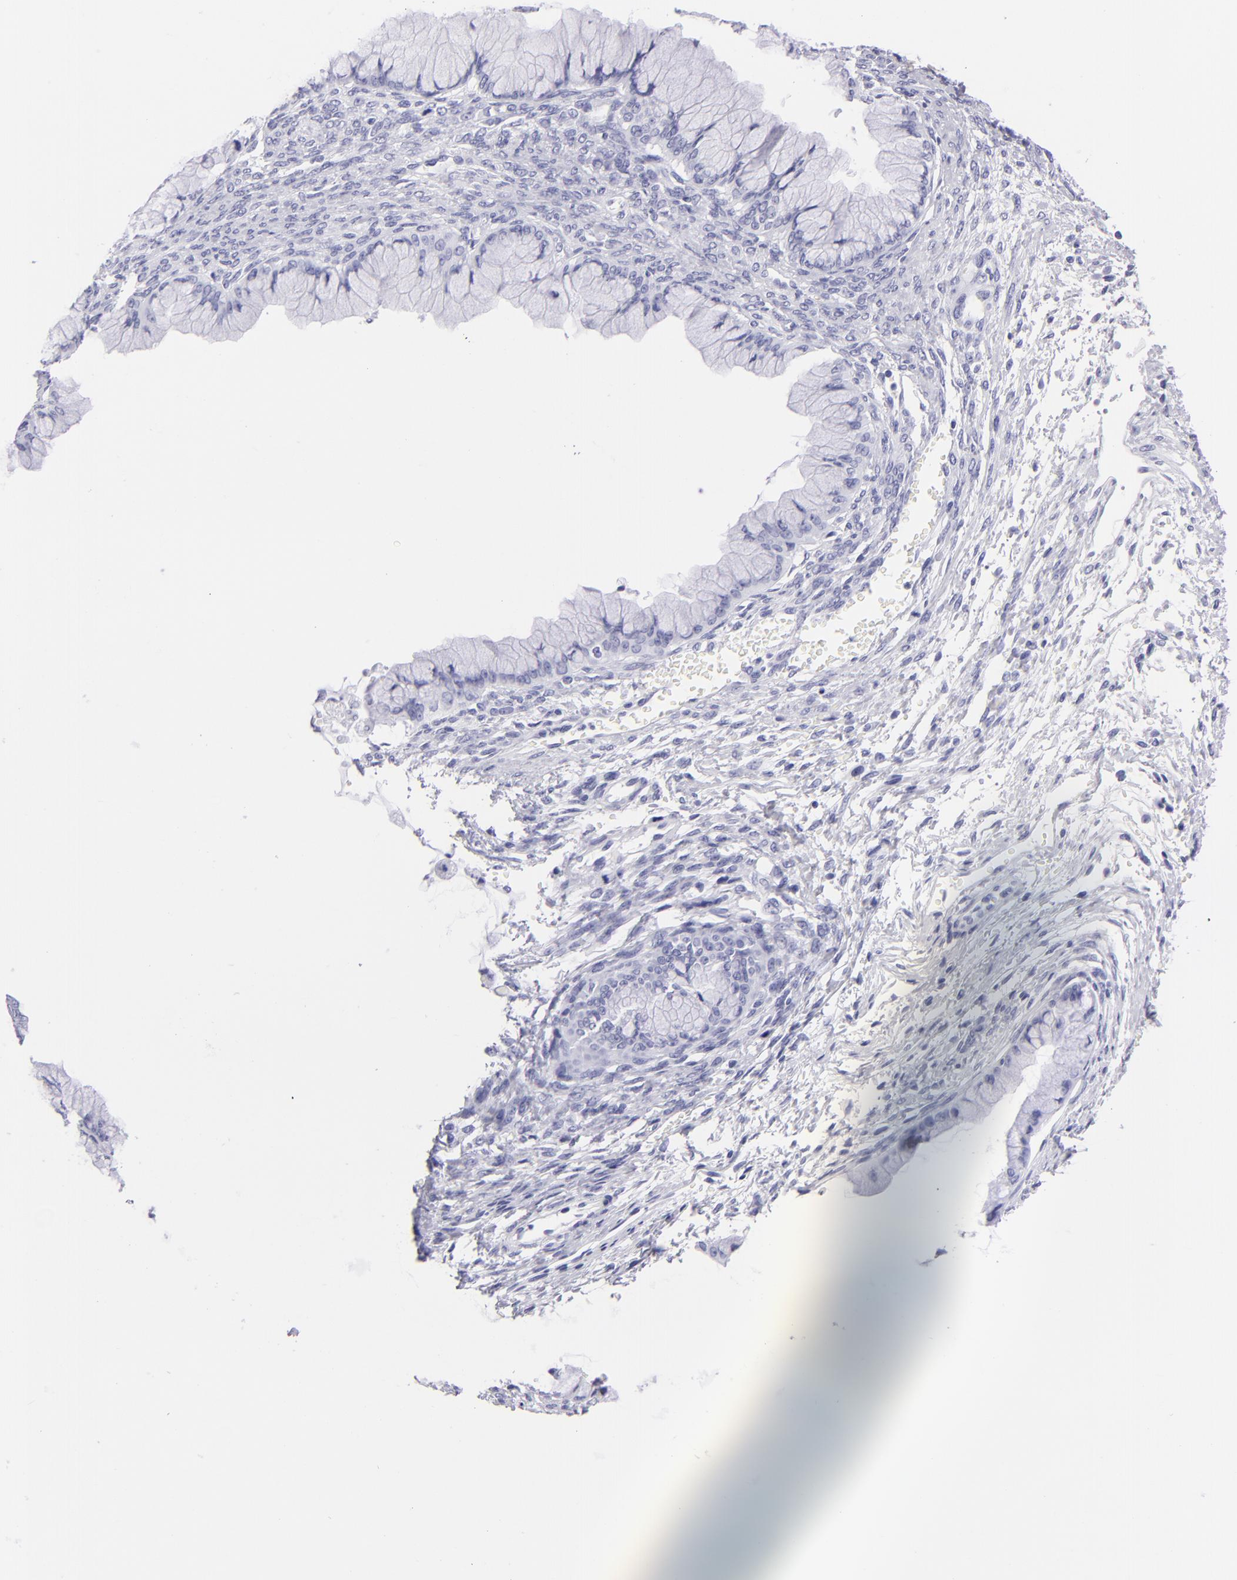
{"staining": {"intensity": "negative", "quantity": "none", "location": "none"}, "tissue": "ovarian cancer", "cell_type": "Tumor cells", "image_type": "cancer", "snomed": [{"axis": "morphology", "description": "Cystadenocarcinoma, mucinous, NOS"}, {"axis": "topography", "description": "Ovary"}], "caption": "Tumor cells show no significant protein positivity in mucinous cystadenocarcinoma (ovarian).", "gene": "PVALB", "patient": {"sex": "female", "age": 63}}